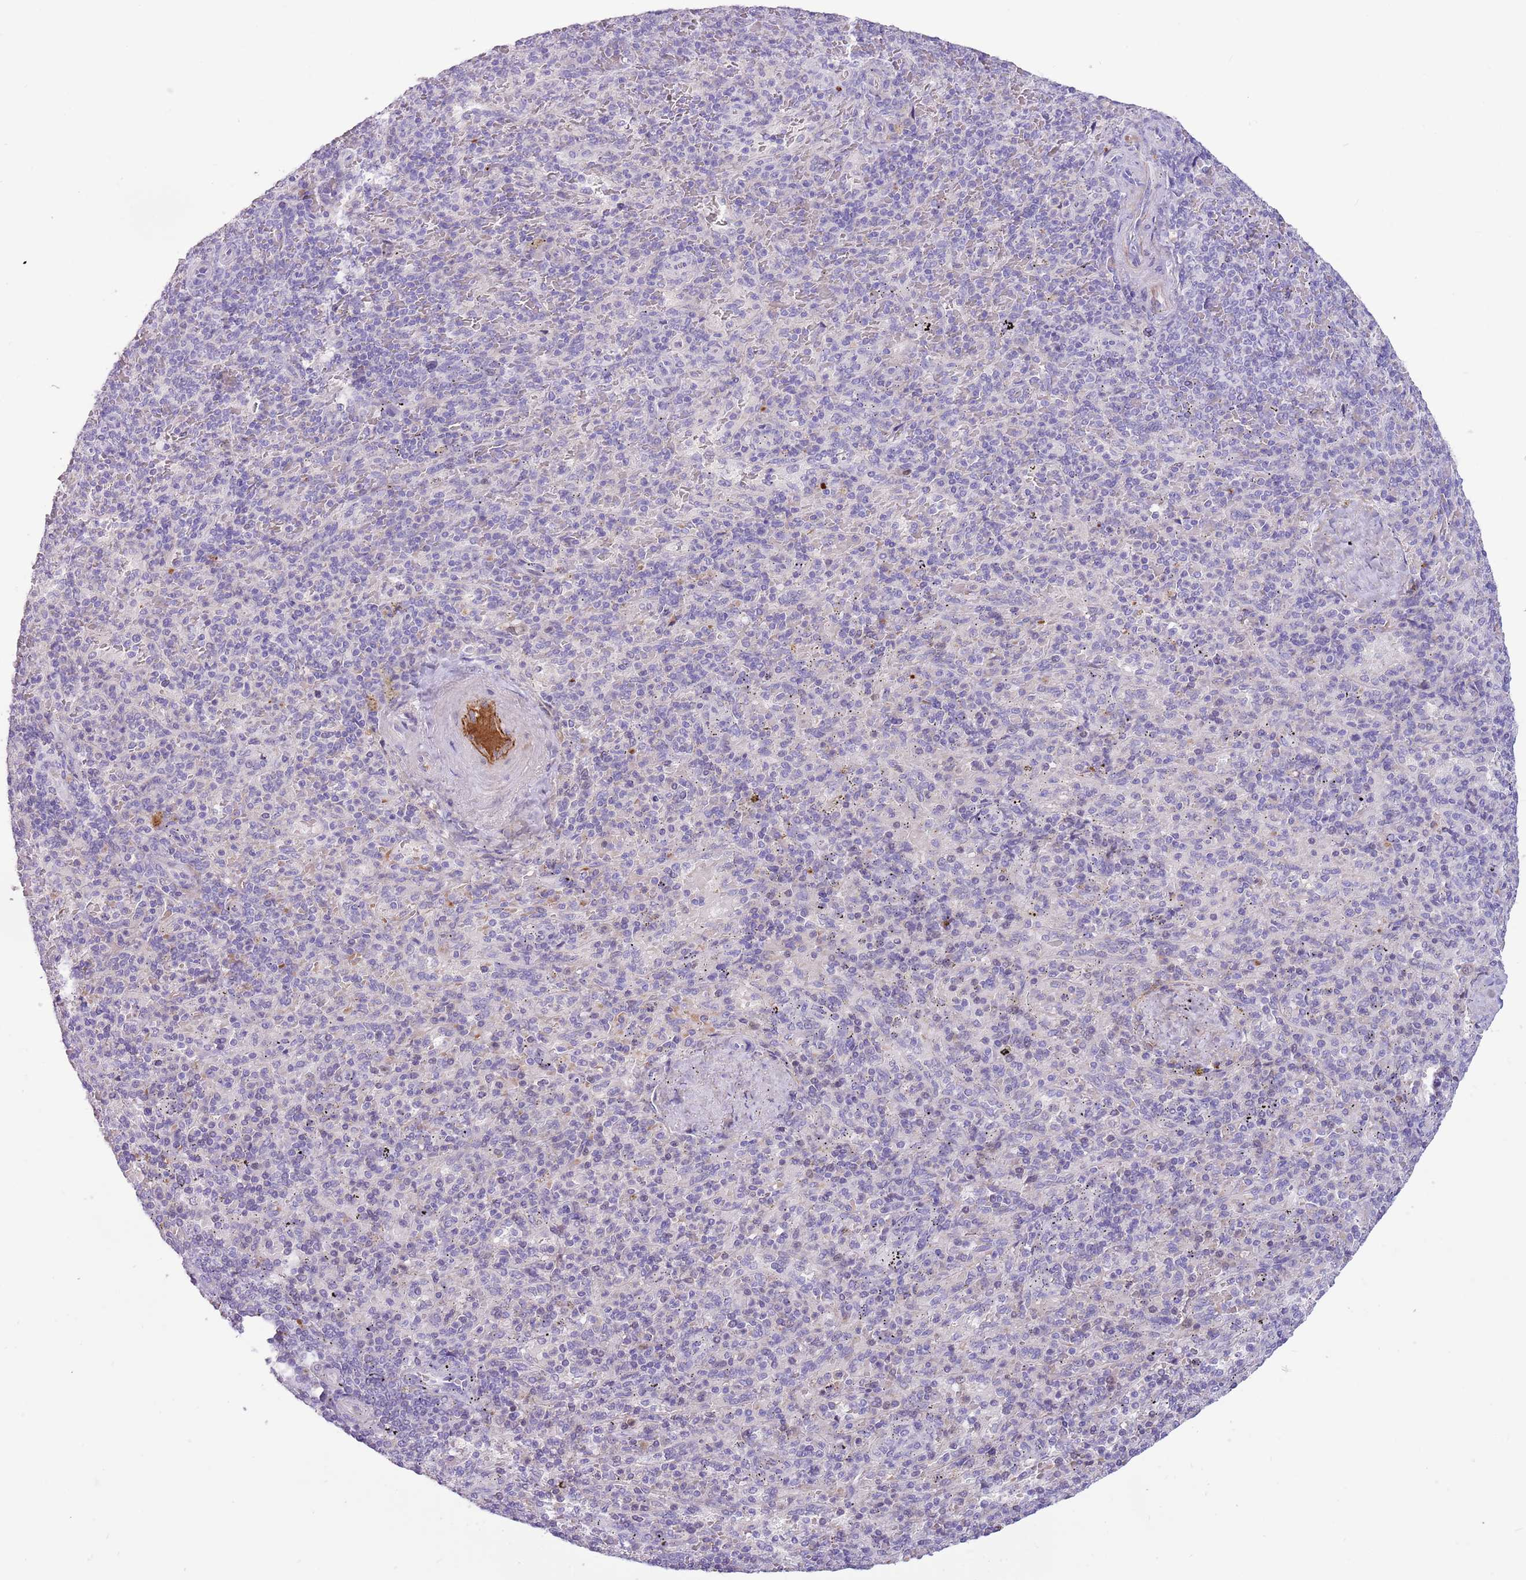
{"staining": {"intensity": "negative", "quantity": "none", "location": "none"}, "tissue": "spleen", "cell_type": "Cells in red pulp", "image_type": "normal", "snomed": [{"axis": "morphology", "description": "Normal tissue, NOS"}, {"axis": "topography", "description": "Spleen"}], "caption": "The histopathology image exhibits no staining of cells in red pulp in normal spleen.", "gene": "LEPROTL1", "patient": {"sex": "male", "age": 82}}